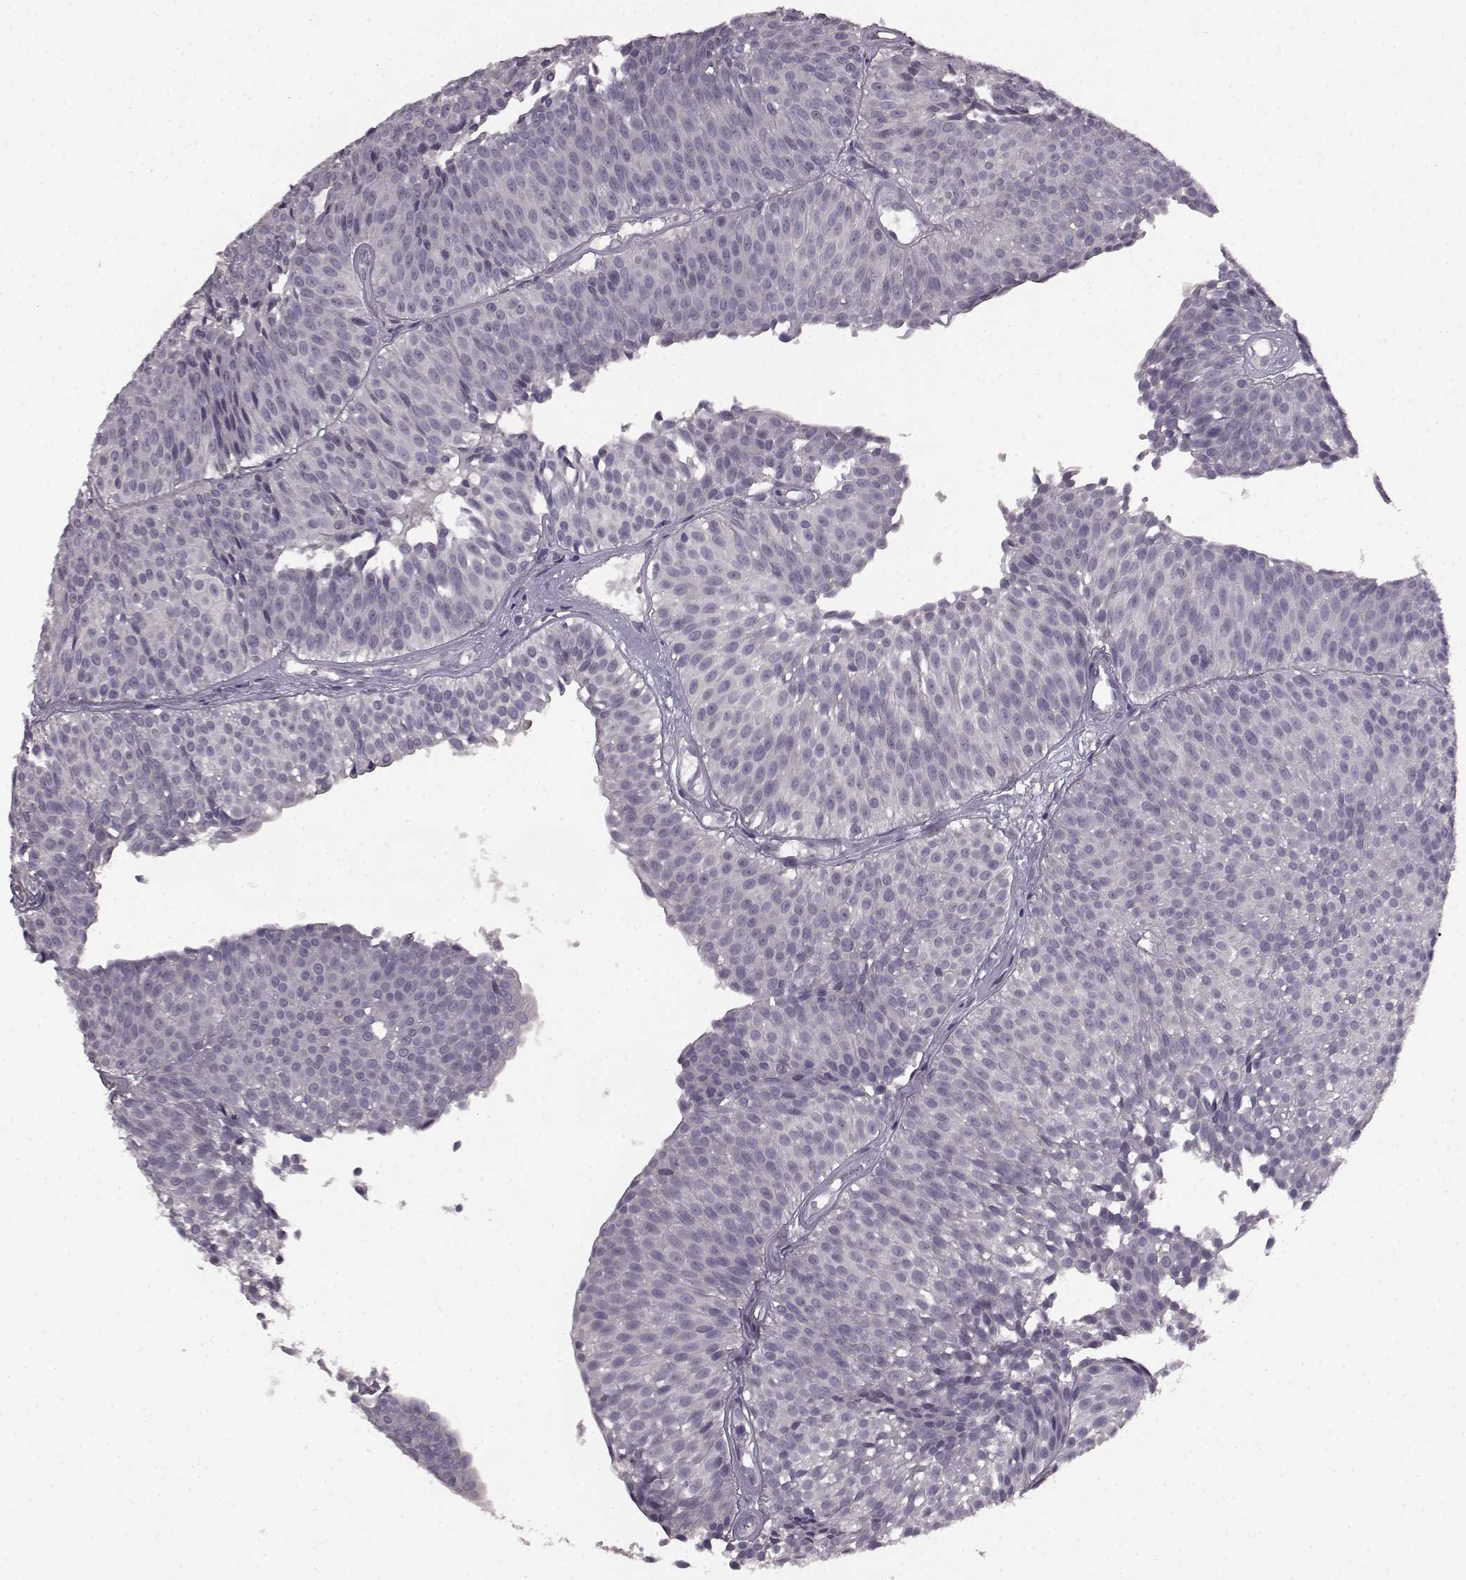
{"staining": {"intensity": "negative", "quantity": "none", "location": "none"}, "tissue": "urothelial cancer", "cell_type": "Tumor cells", "image_type": "cancer", "snomed": [{"axis": "morphology", "description": "Urothelial carcinoma, Low grade"}, {"axis": "topography", "description": "Urinary bladder"}], "caption": "IHC histopathology image of urothelial cancer stained for a protein (brown), which exhibits no positivity in tumor cells.", "gene": "LHB", "patient": {"sex": "male", "age": 63}}